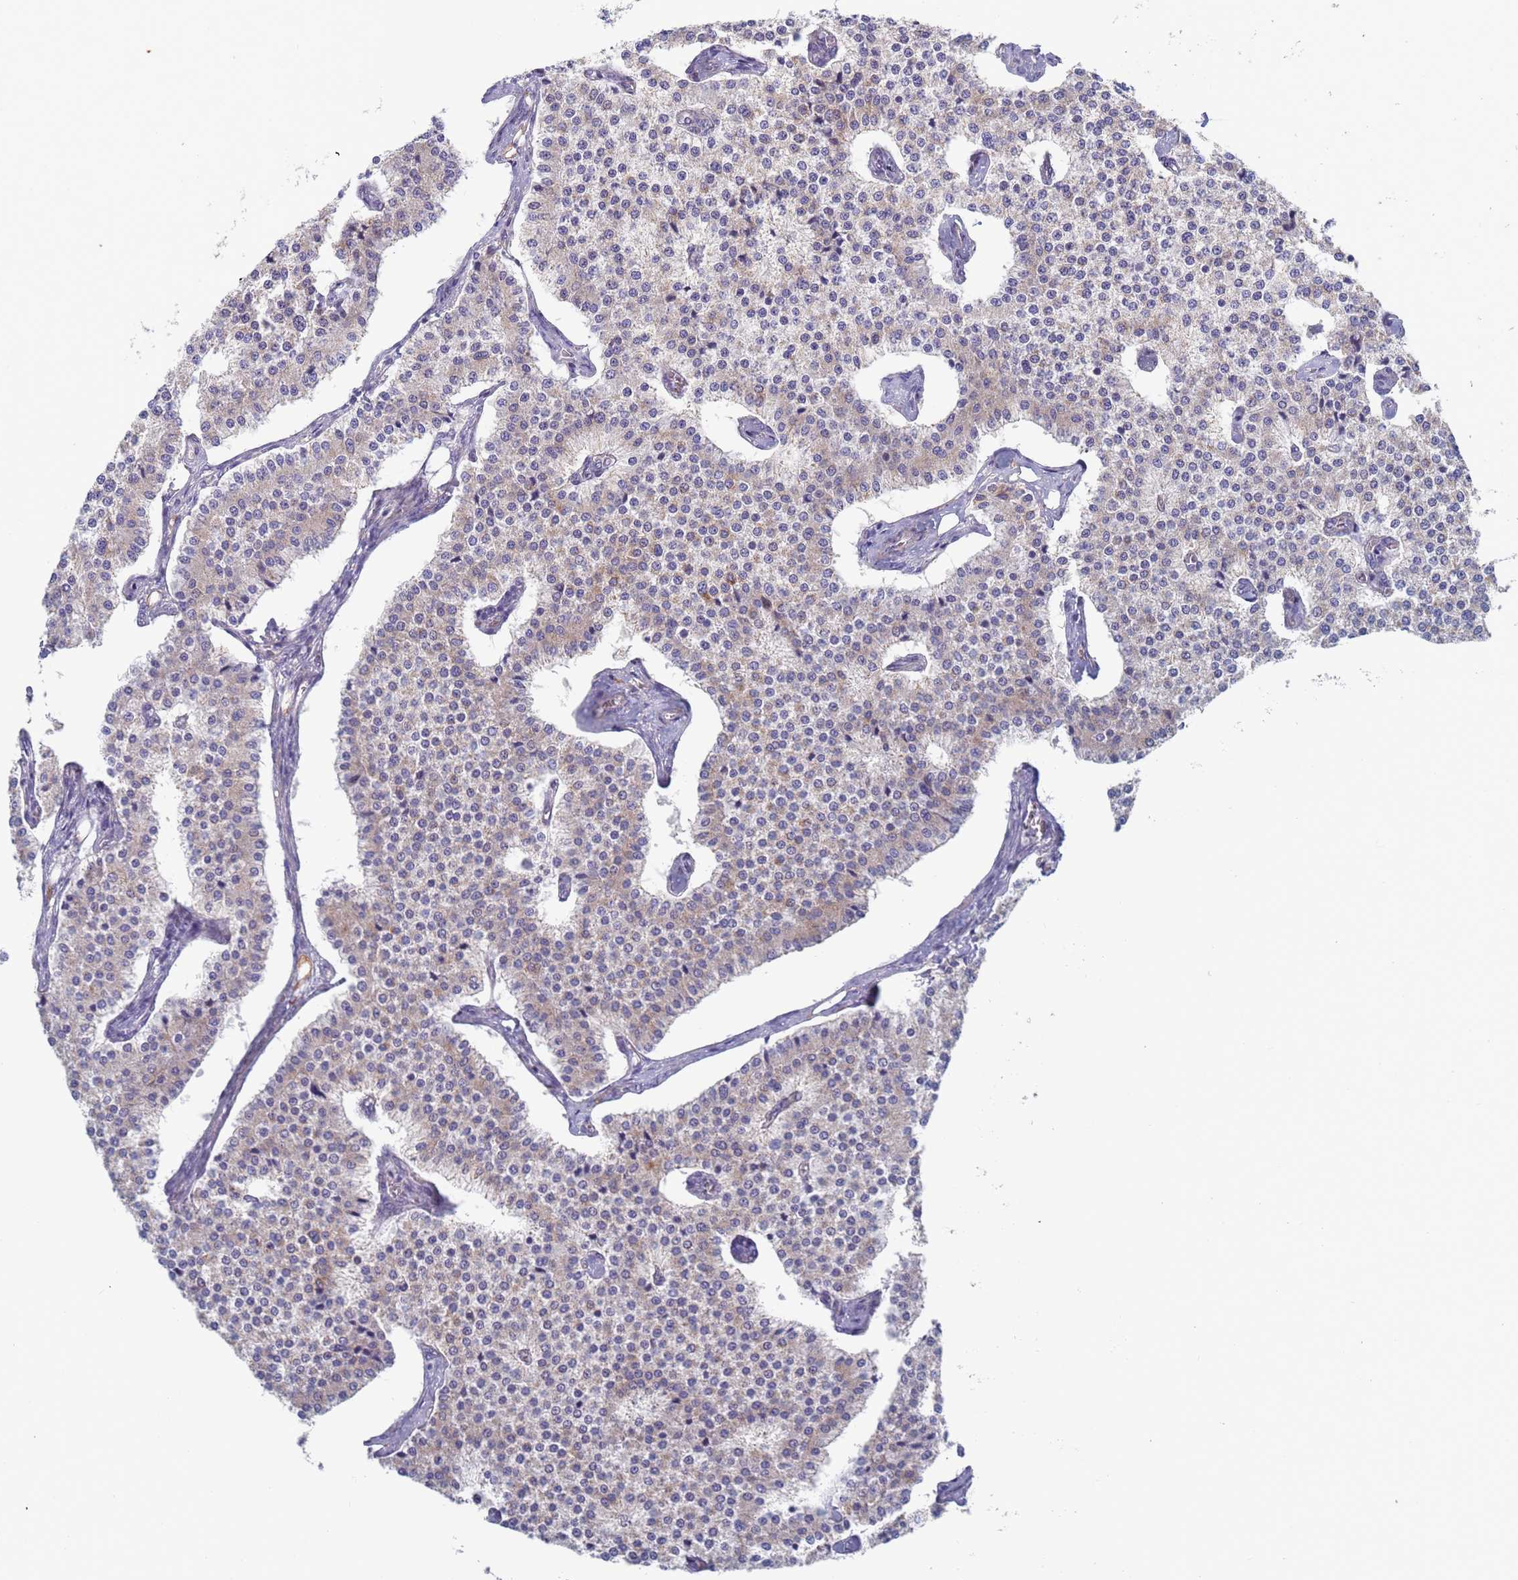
{"staining": {"intensity": "weak", "quantity": "<25%", "location": "cytoplasmic/membranous"}, "tissue": "carcinoid", "cell_type": "Tumor cells", "image_type": "cancer", "snomed": [{"axis": "morphology", "description": "Carcinoid, malignant, NOS"}, {"axis": "topography", "description": "Colon"}], "caption": "This is a image of IHC staining of carcinoid, which shows no positivity in tumor cells.", "gene": "CHCHD6", "patient": {"sex": "female", "age": 52}}